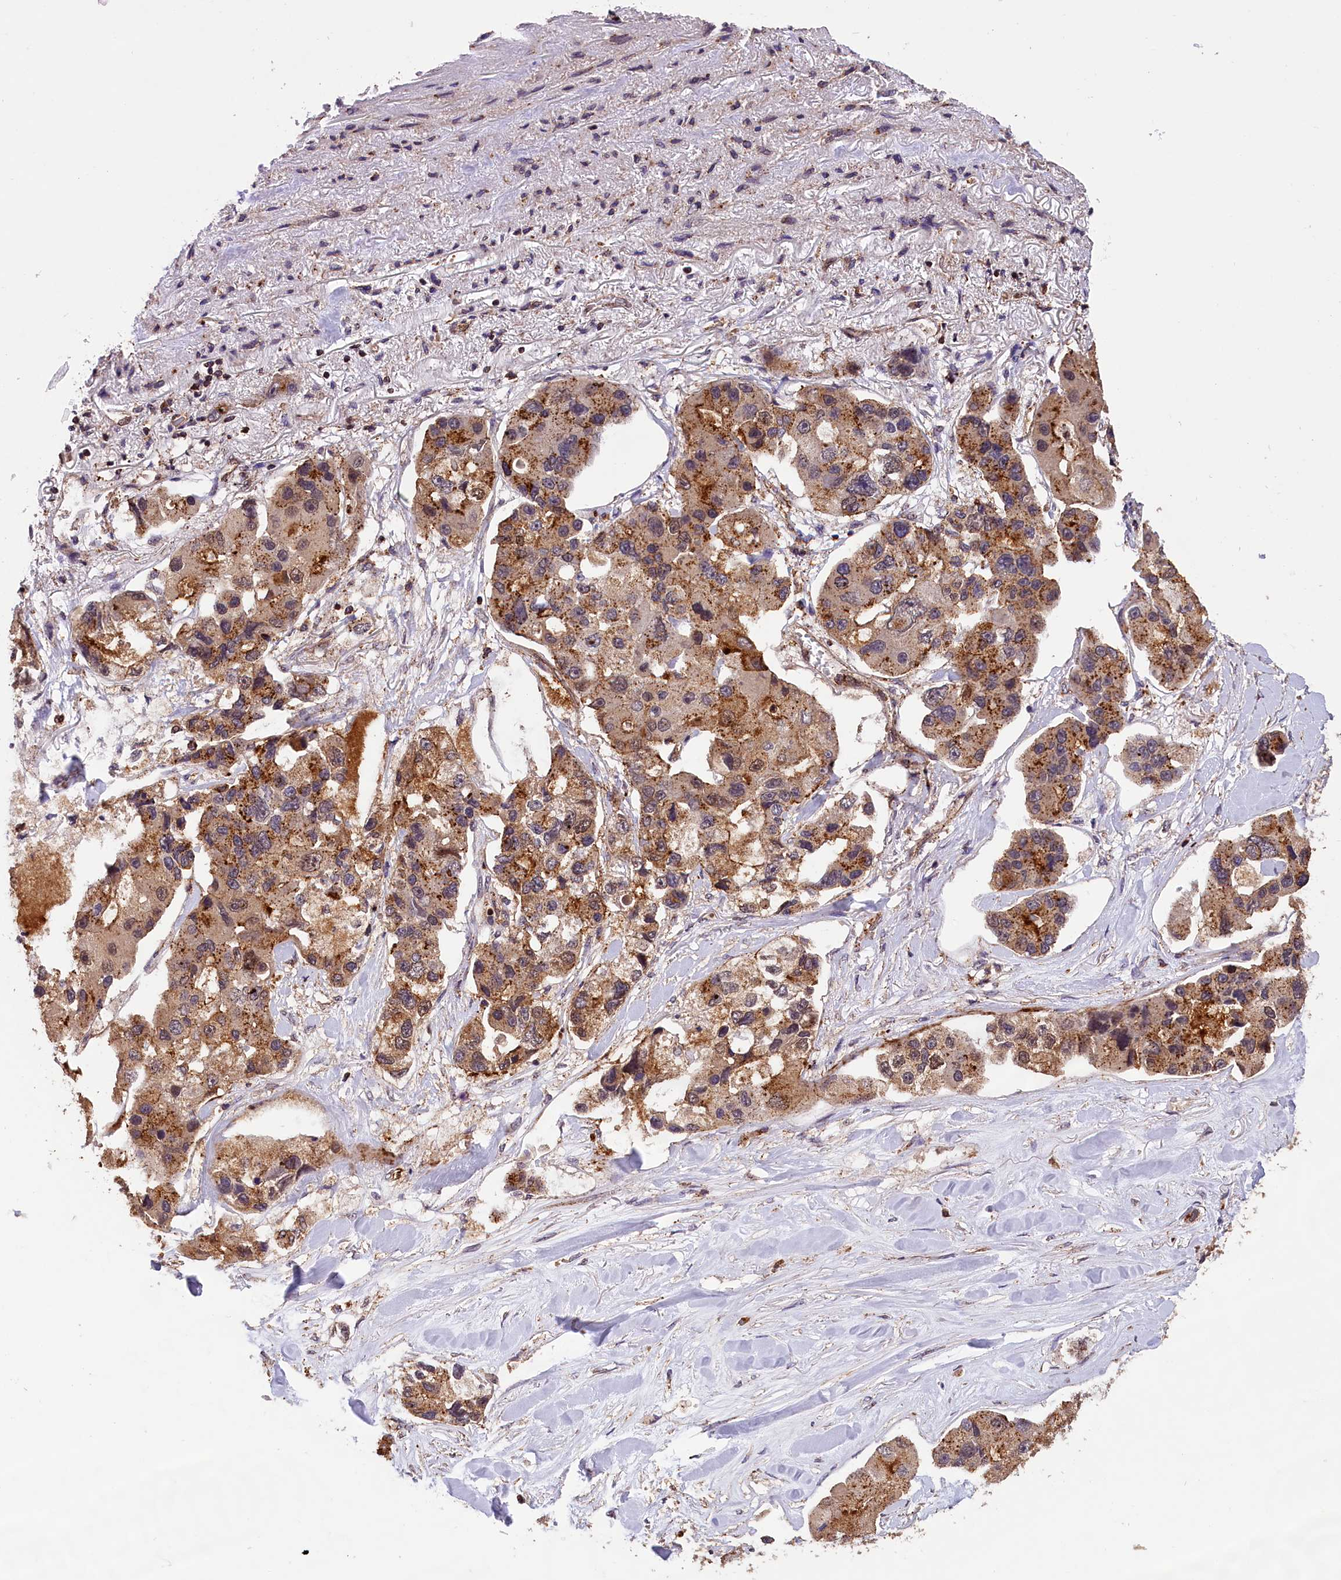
{"staining": {"intensity": "moderate", "quantity": ">75%", "location": "cytoplasmic/membranous"}, "tissue": "lung cancer", "cell_type": "Tumor cells", "image_type": "cancer", "snomed": [{"axis": "morphology", "description": "Adenocarcinoma, NOS"}, {"axis": "topography", "description": "Lung"}], "caption": "Human lung cancer stained for a protein (brown) shows moderate cytoplasmic/membranous positive expression in approximately >75% of tumor cells.", "gene": "IST1", "patient": {"sex": "female", "age": 54}}